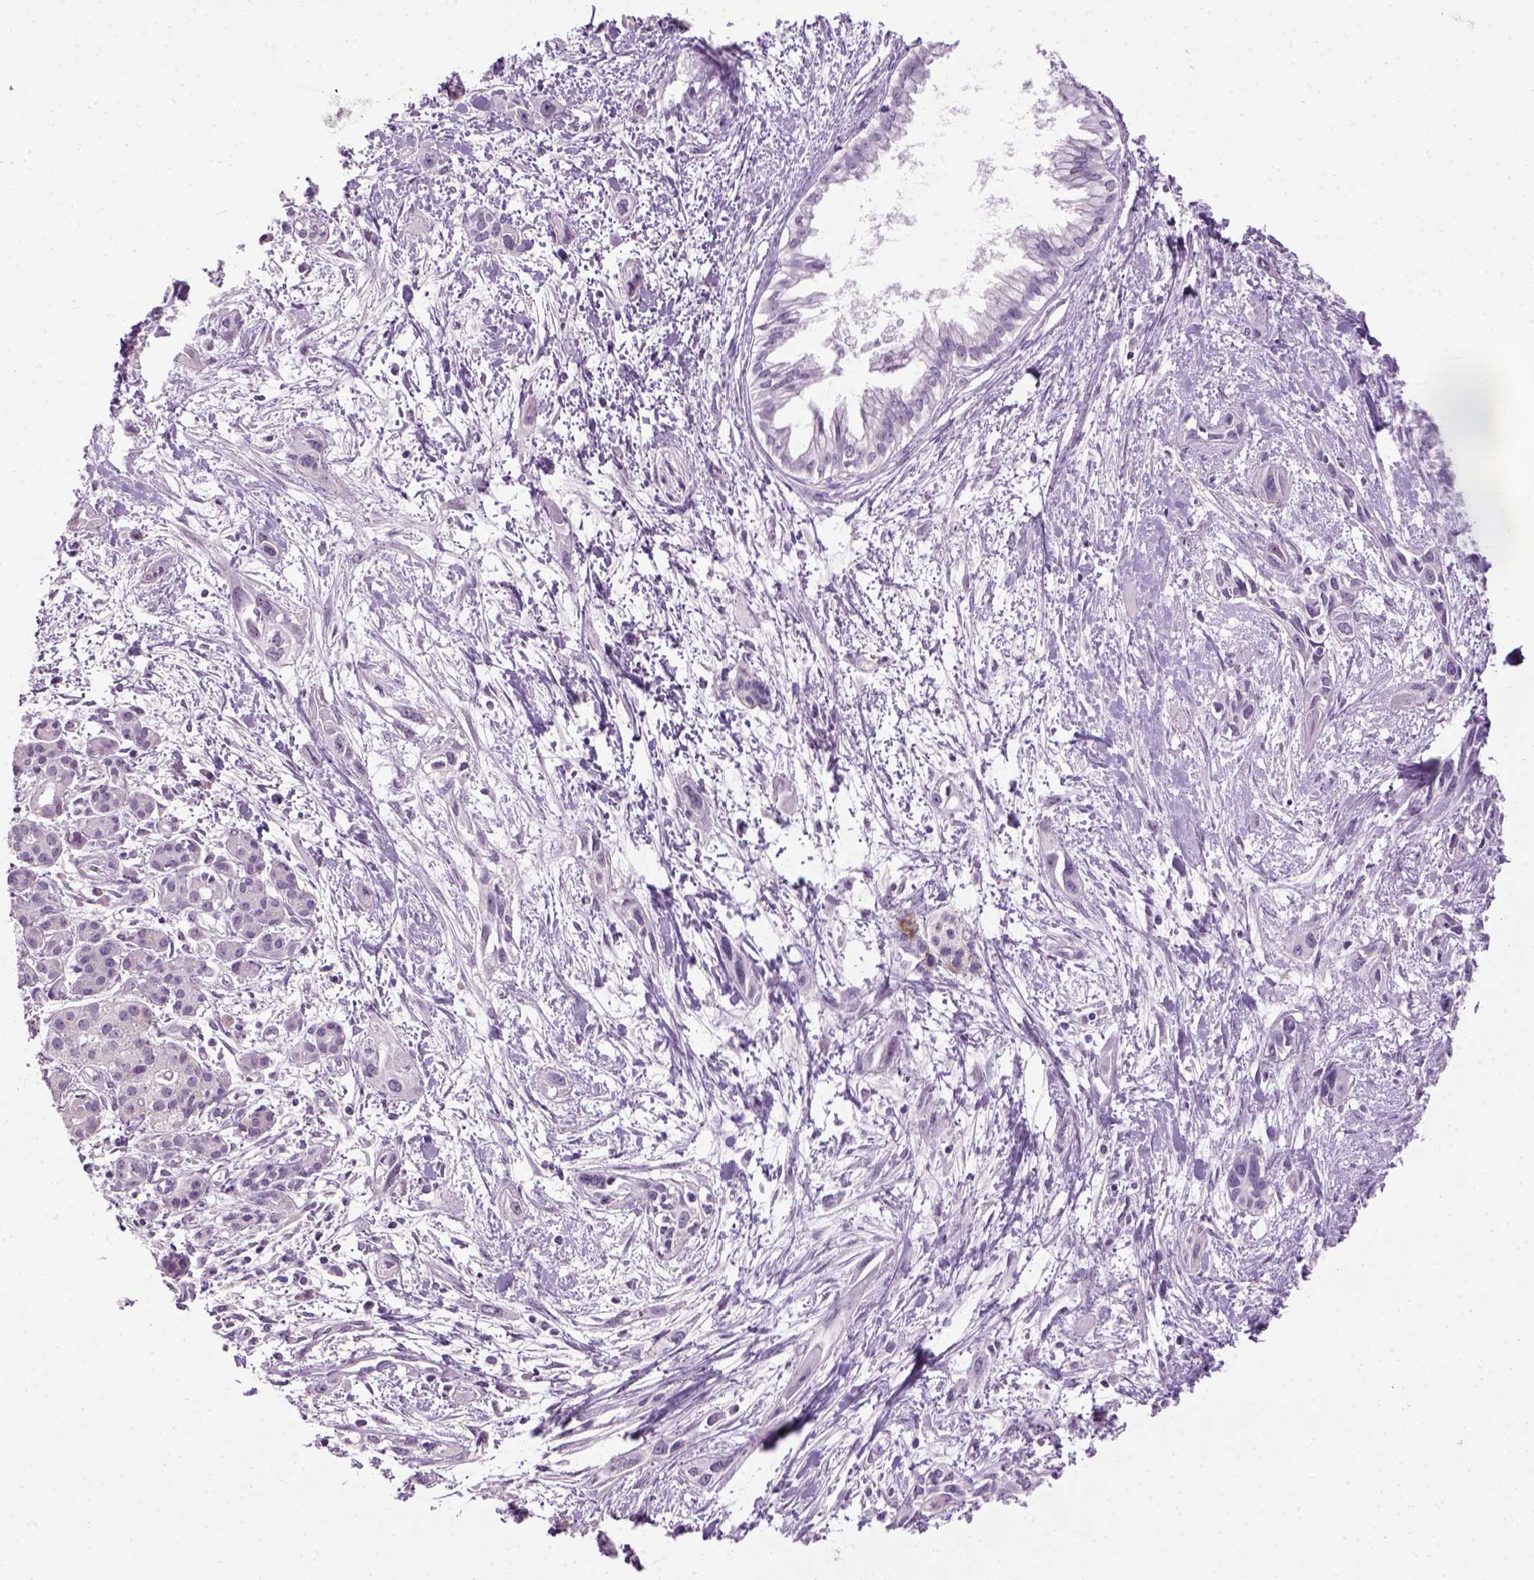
{"staining": {"intensity": "negative", "quantity": "none", "location": "none"}, "tissue": "pancreatic cancer", "cell_type": "Tumor cells", "image_type": "cancer", "snomed": [{"axis": "morphology", "description": "Adenocarcinoma, NOS"}, {"axis": "topography", "description": "Pancreas"}], "caption": "This is an IHC histopathology image of pancreatic cancer (adenocarcinoma). There is no expression in tumor cells.", "gene": "GABRB2", "patient": {"sex": "female", "age": 55}}